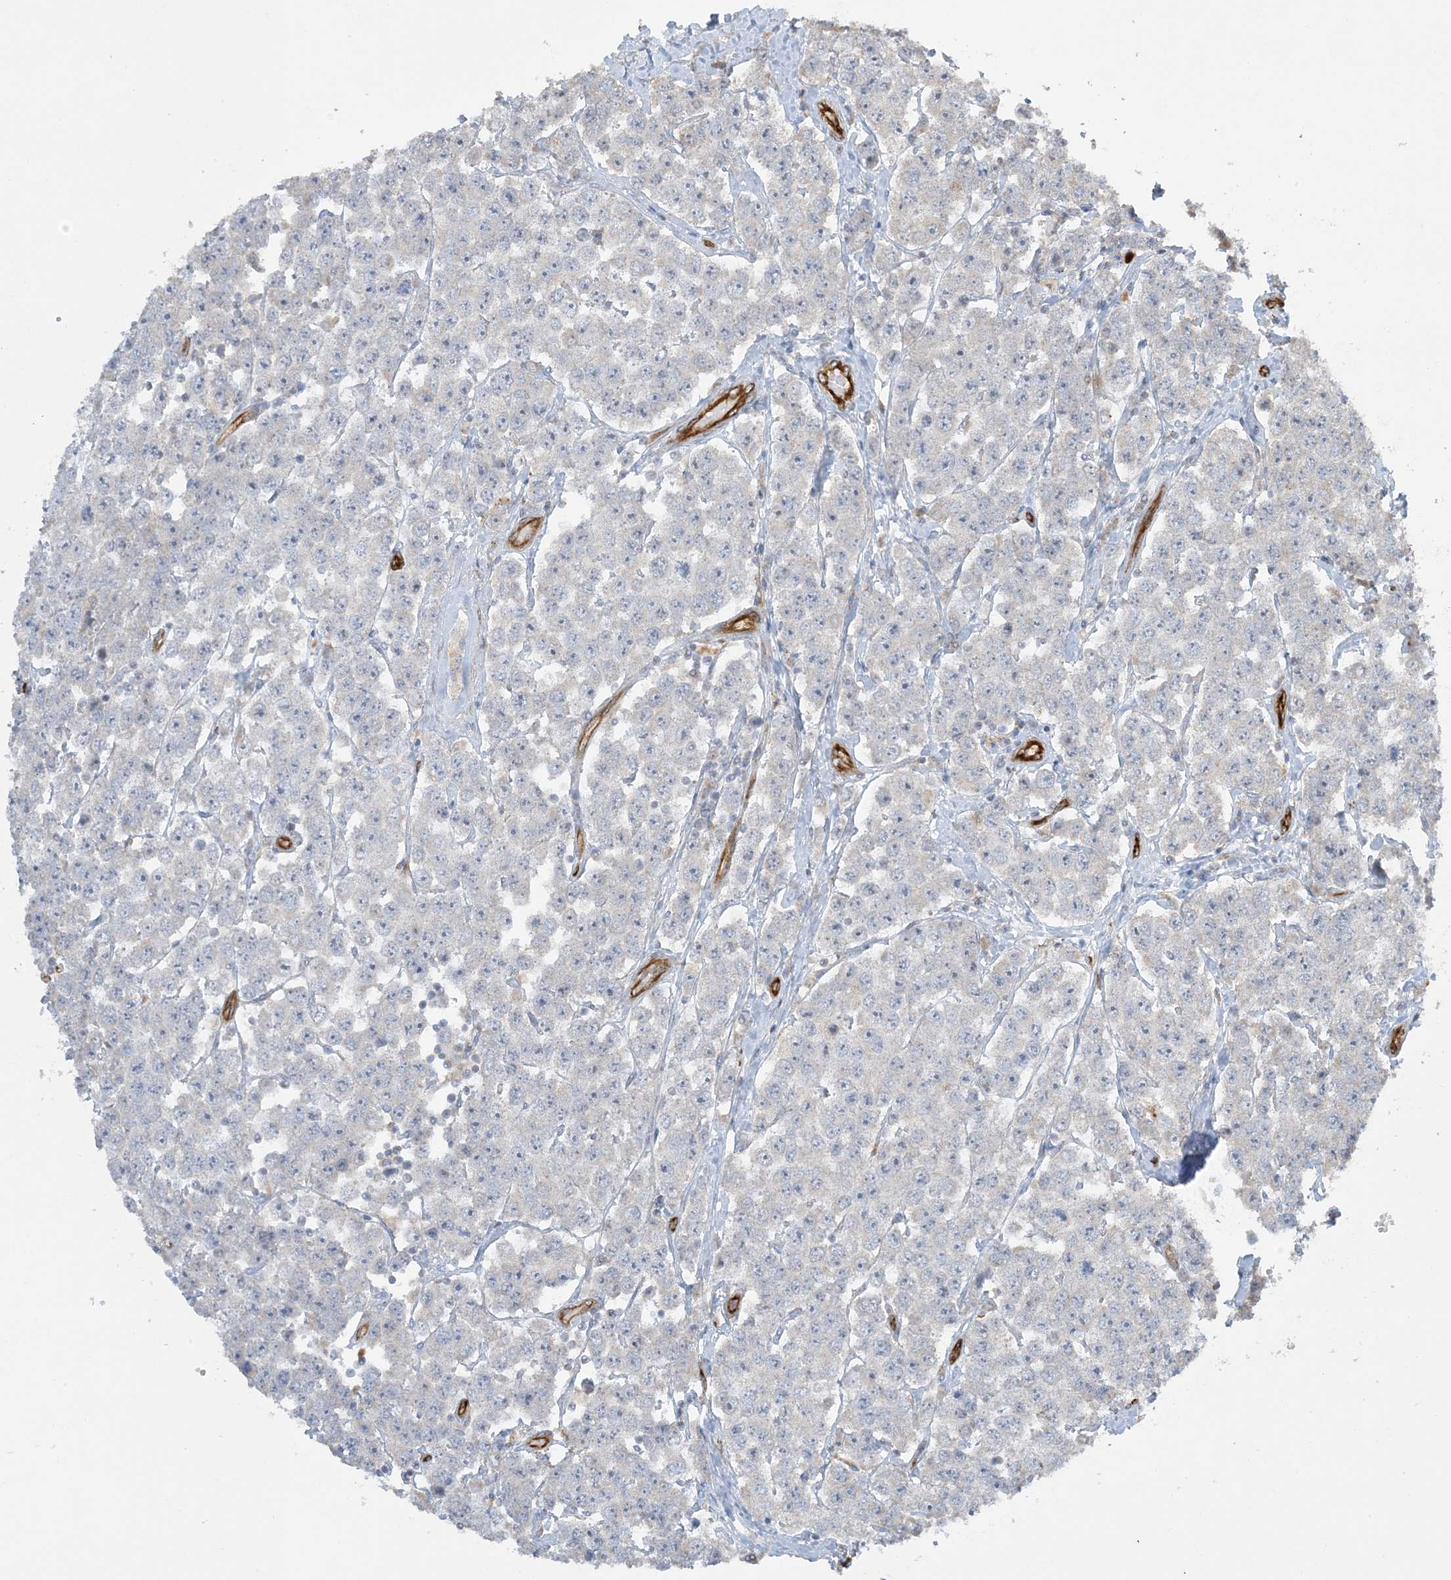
{"staining": {"intensity": "negative", "quantity": "none", "location": "none"}, "tissue": "testis cancer", "cell_type": "Tumor cells", "image_type": "cancer", "snomed": [{"axis": "morphology", "description": "Seminoma, NOS"}, {"axis": "topography", "description": "Testis"}], "caption": "The image displays no significant staining in tumor cells of testis cancer.", "gene": "AGA", "patient": {"sex": "male", "age": 28}}